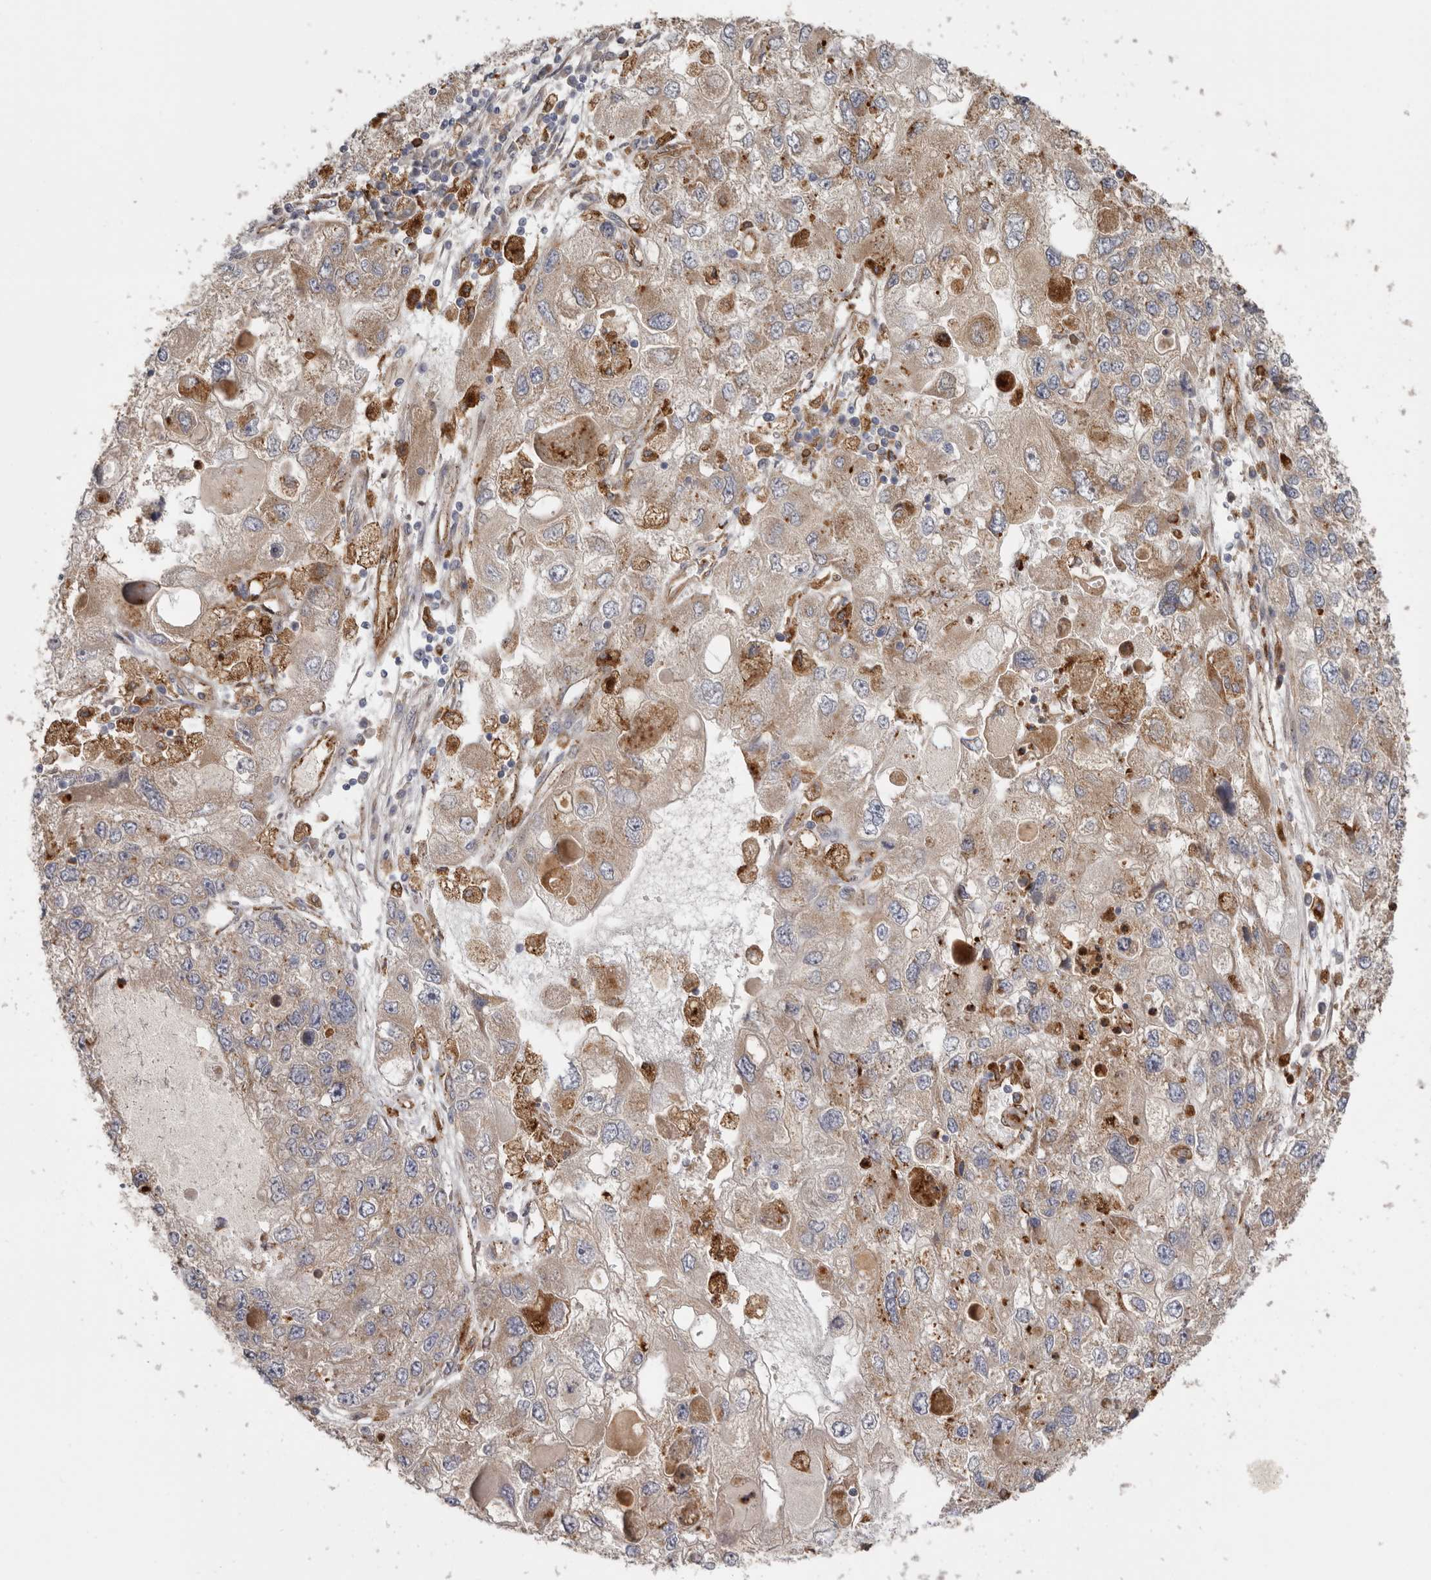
{"staining": {"intensity": "moderate", "quantity": ">75%", "location": "cytoplasmic/membranous"}, "tissue": "endometrial cancer", "cell_type": "Tumor cells", "image_type": "cancer", "snomed": [{"axis": "morphology", "description": "Adenocarcinoma, NOS"}, {"axis": "topography", "description": "Endometrium"}], "caption": "Protein staining of endometrial cancer tissue displays moderate cytoplasmic/membranous expression in about >75% of tumor cells.", "gene": "GRN", "patient": {"sex": "female", "age": 49}}